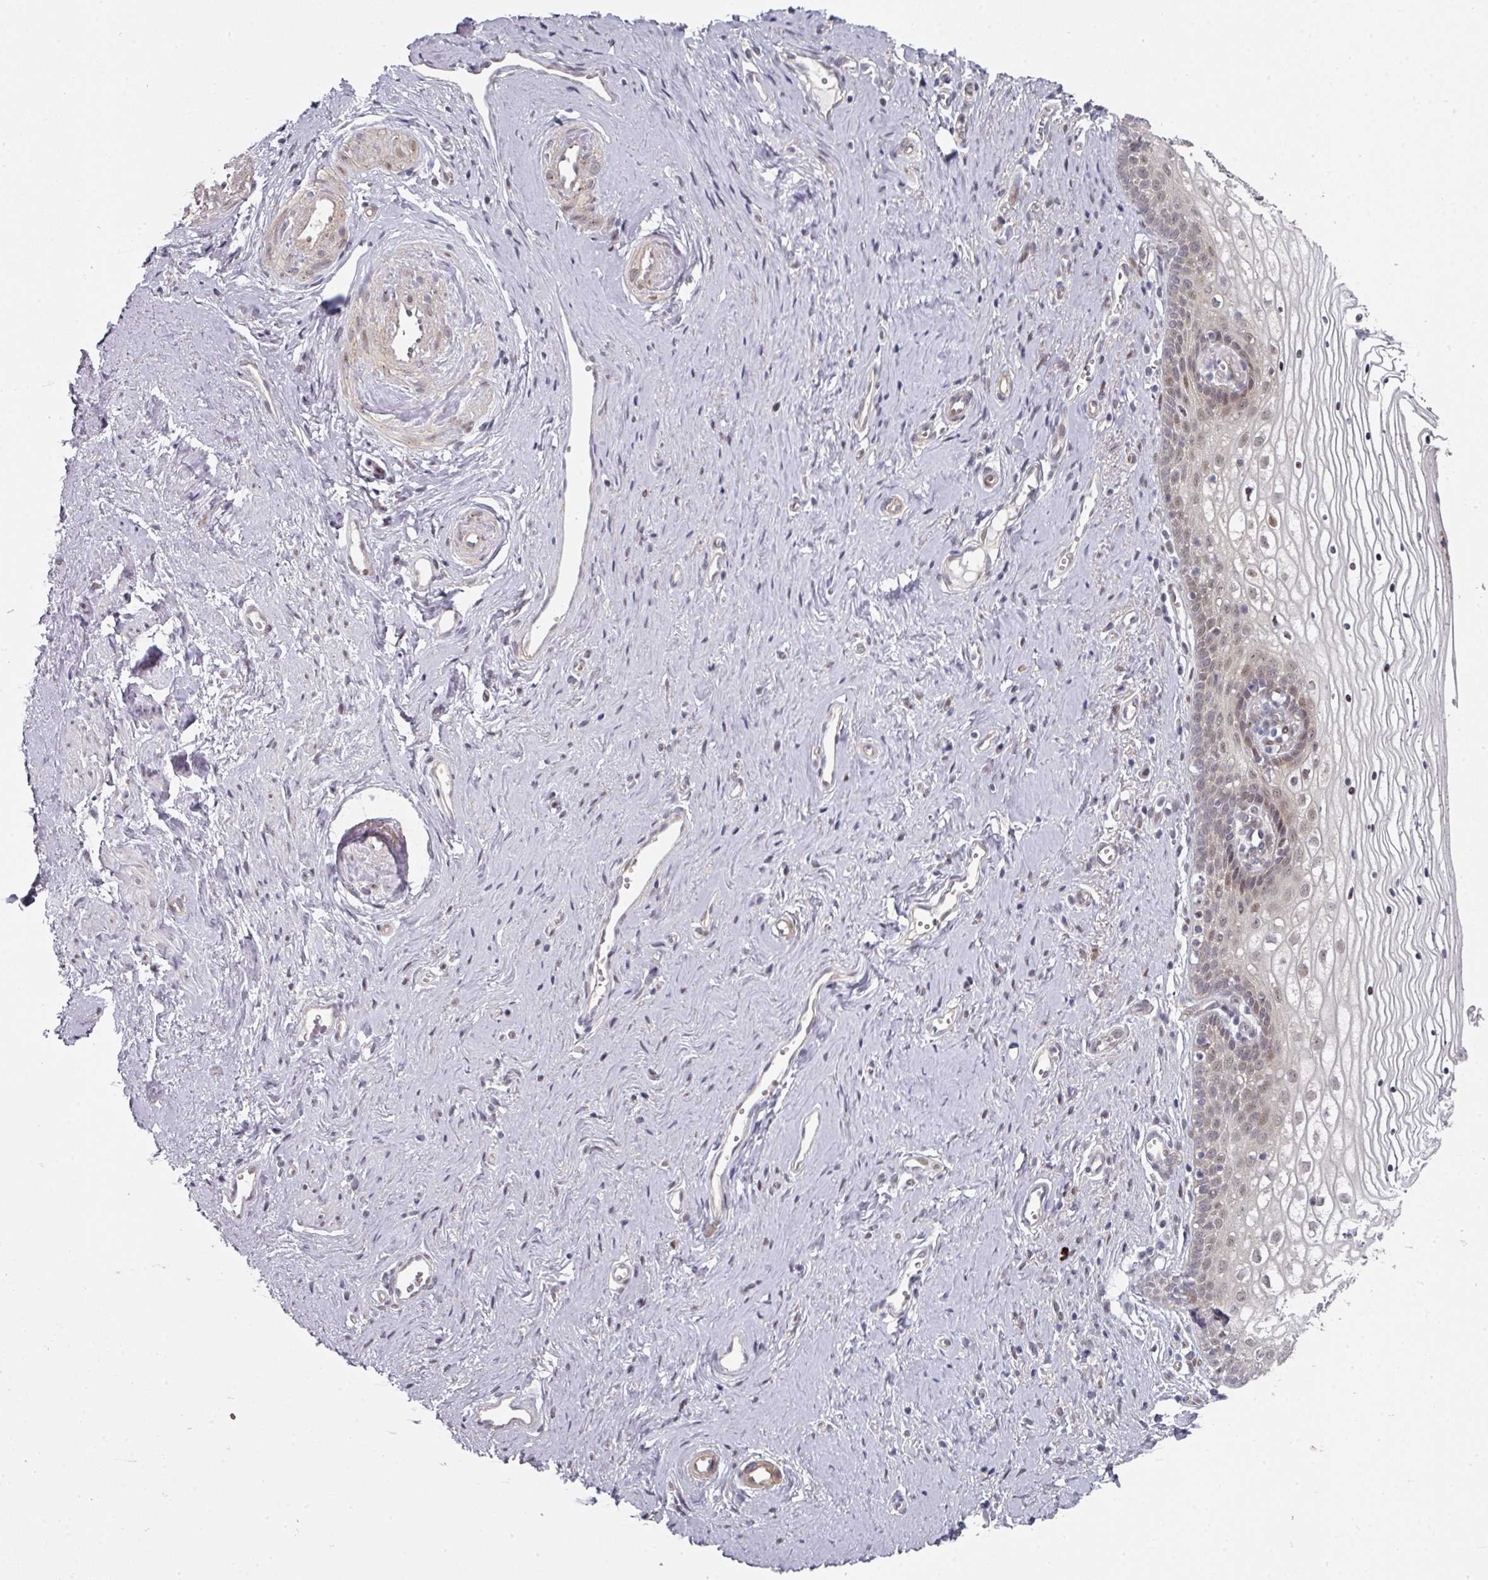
{"staining": {"intensity": "moderate", "quantity": "25%-75%", "location": "nuclear"}, "tissue": "vagina", "cell_type": "Squamous epithelial cells", "image_type": "normal", "snomed": [{"axis": "morphology", "description": "Normal tissue, NOS"}, {"axis": "topography", "description": "Vagina"}], "caption": "Immunohistochemistry staining of unremarkable vagina, which demonstrates medium levels of moderate nuclear expression in about 25%-75% of squamous epithelial cells indicating moderate nuclear protein staining. The staining was performed using DAB (brown) for protein detection and nuclei were counterstained in hematoxylin (blue).", "gene": "TMCC1", "patient": {"sex": "female", "age": 59}}